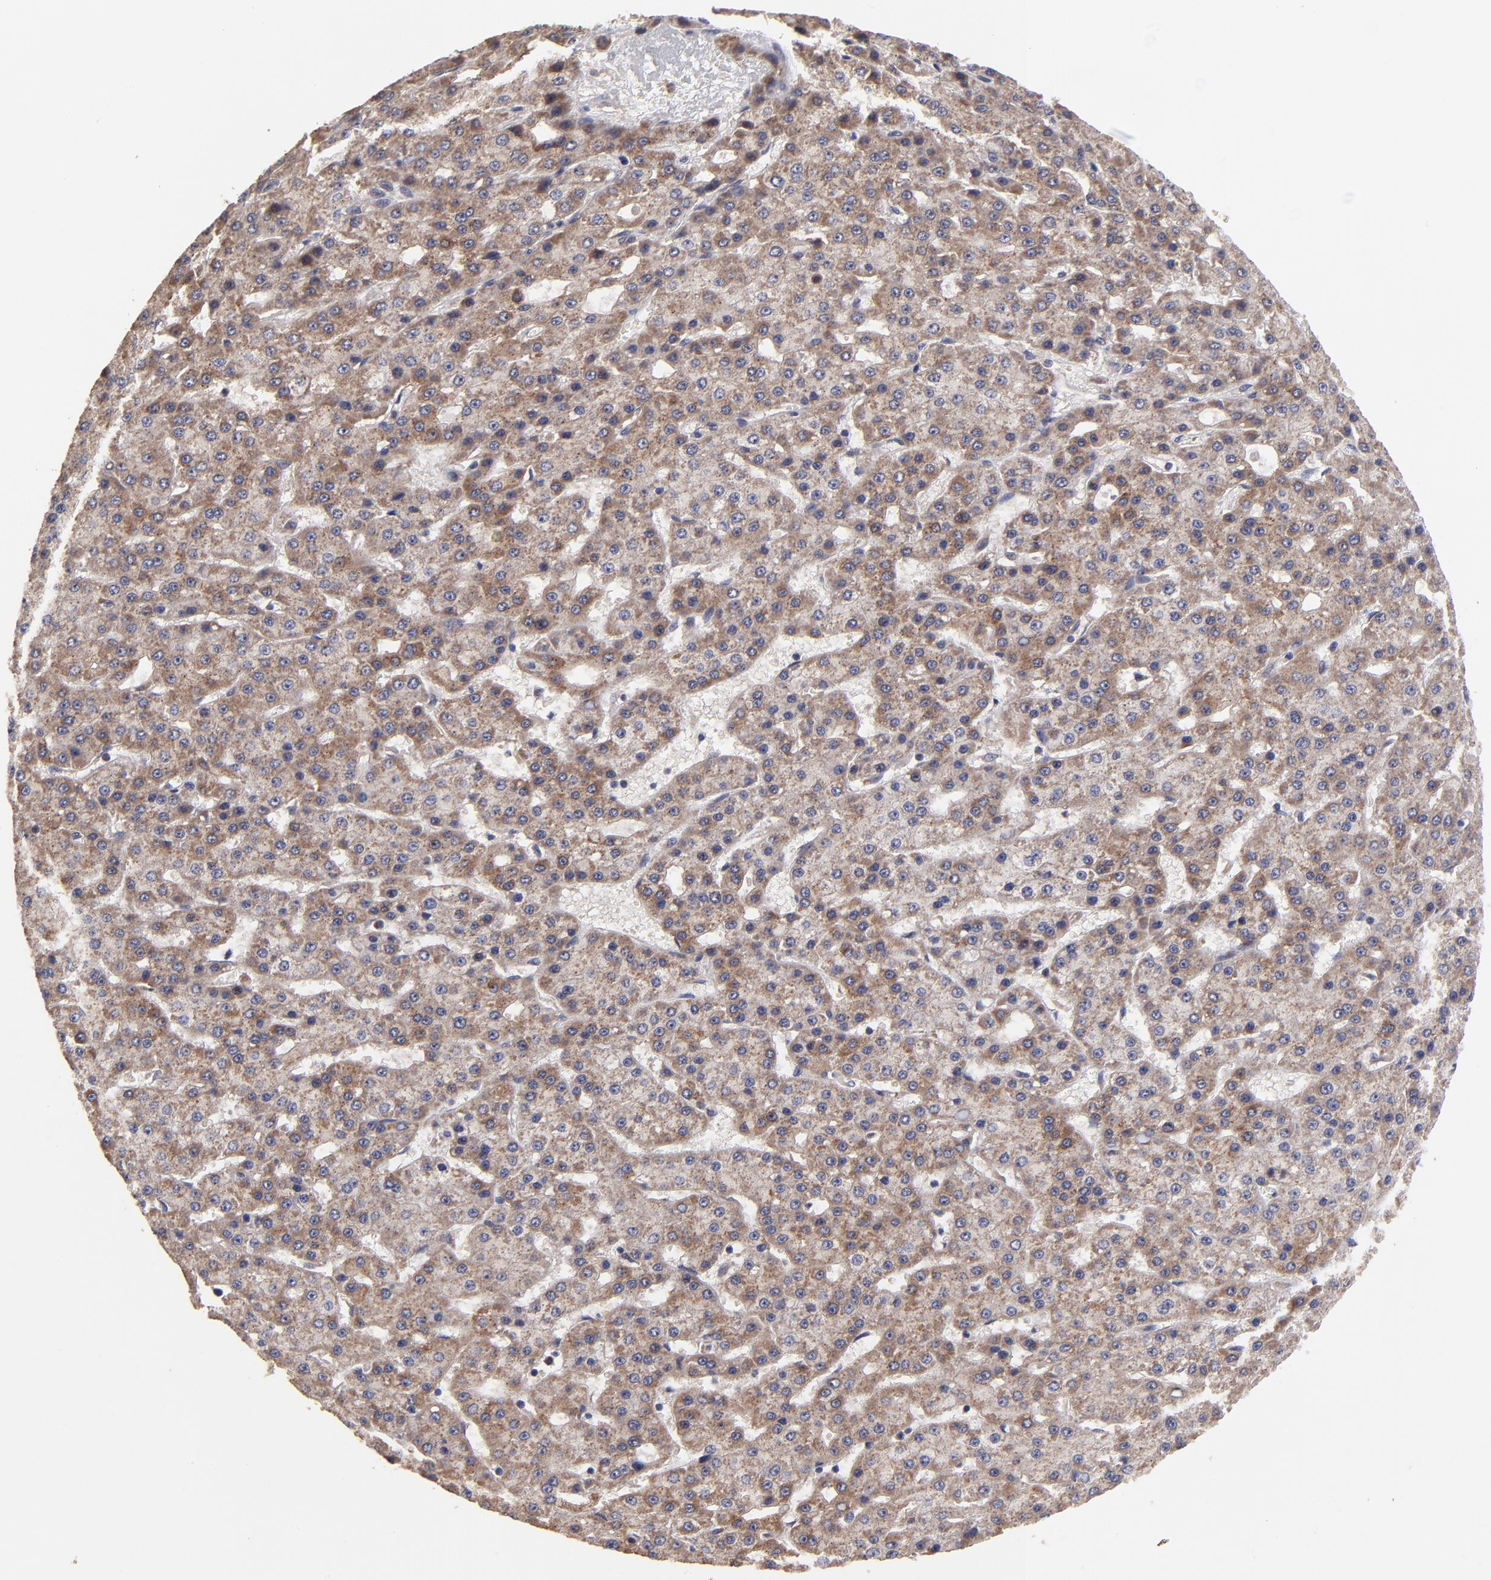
{"staining": {"intensity": "moderate", "quantity": ">75%", "location": "cytoplasmic/membranous"}, "tissue": "liver cancer", "cell_type": "Tumor cells", "image_type": "cancer", "snomed": [{"axis": "morphology", "description": "Carcinoma, Hepatocellular, NOS"}, {"axis": "topography", "description": "Liver"}], "caption": "Moderate cytoplasmic/membranous positivity for a protein is appreciated in about >75% of tumor cells of liver cancer (hepatocellular carcinoma) using IHC.", "gene": "BAIAP2L2", "patient": {"sex": "male", "age": 47}}